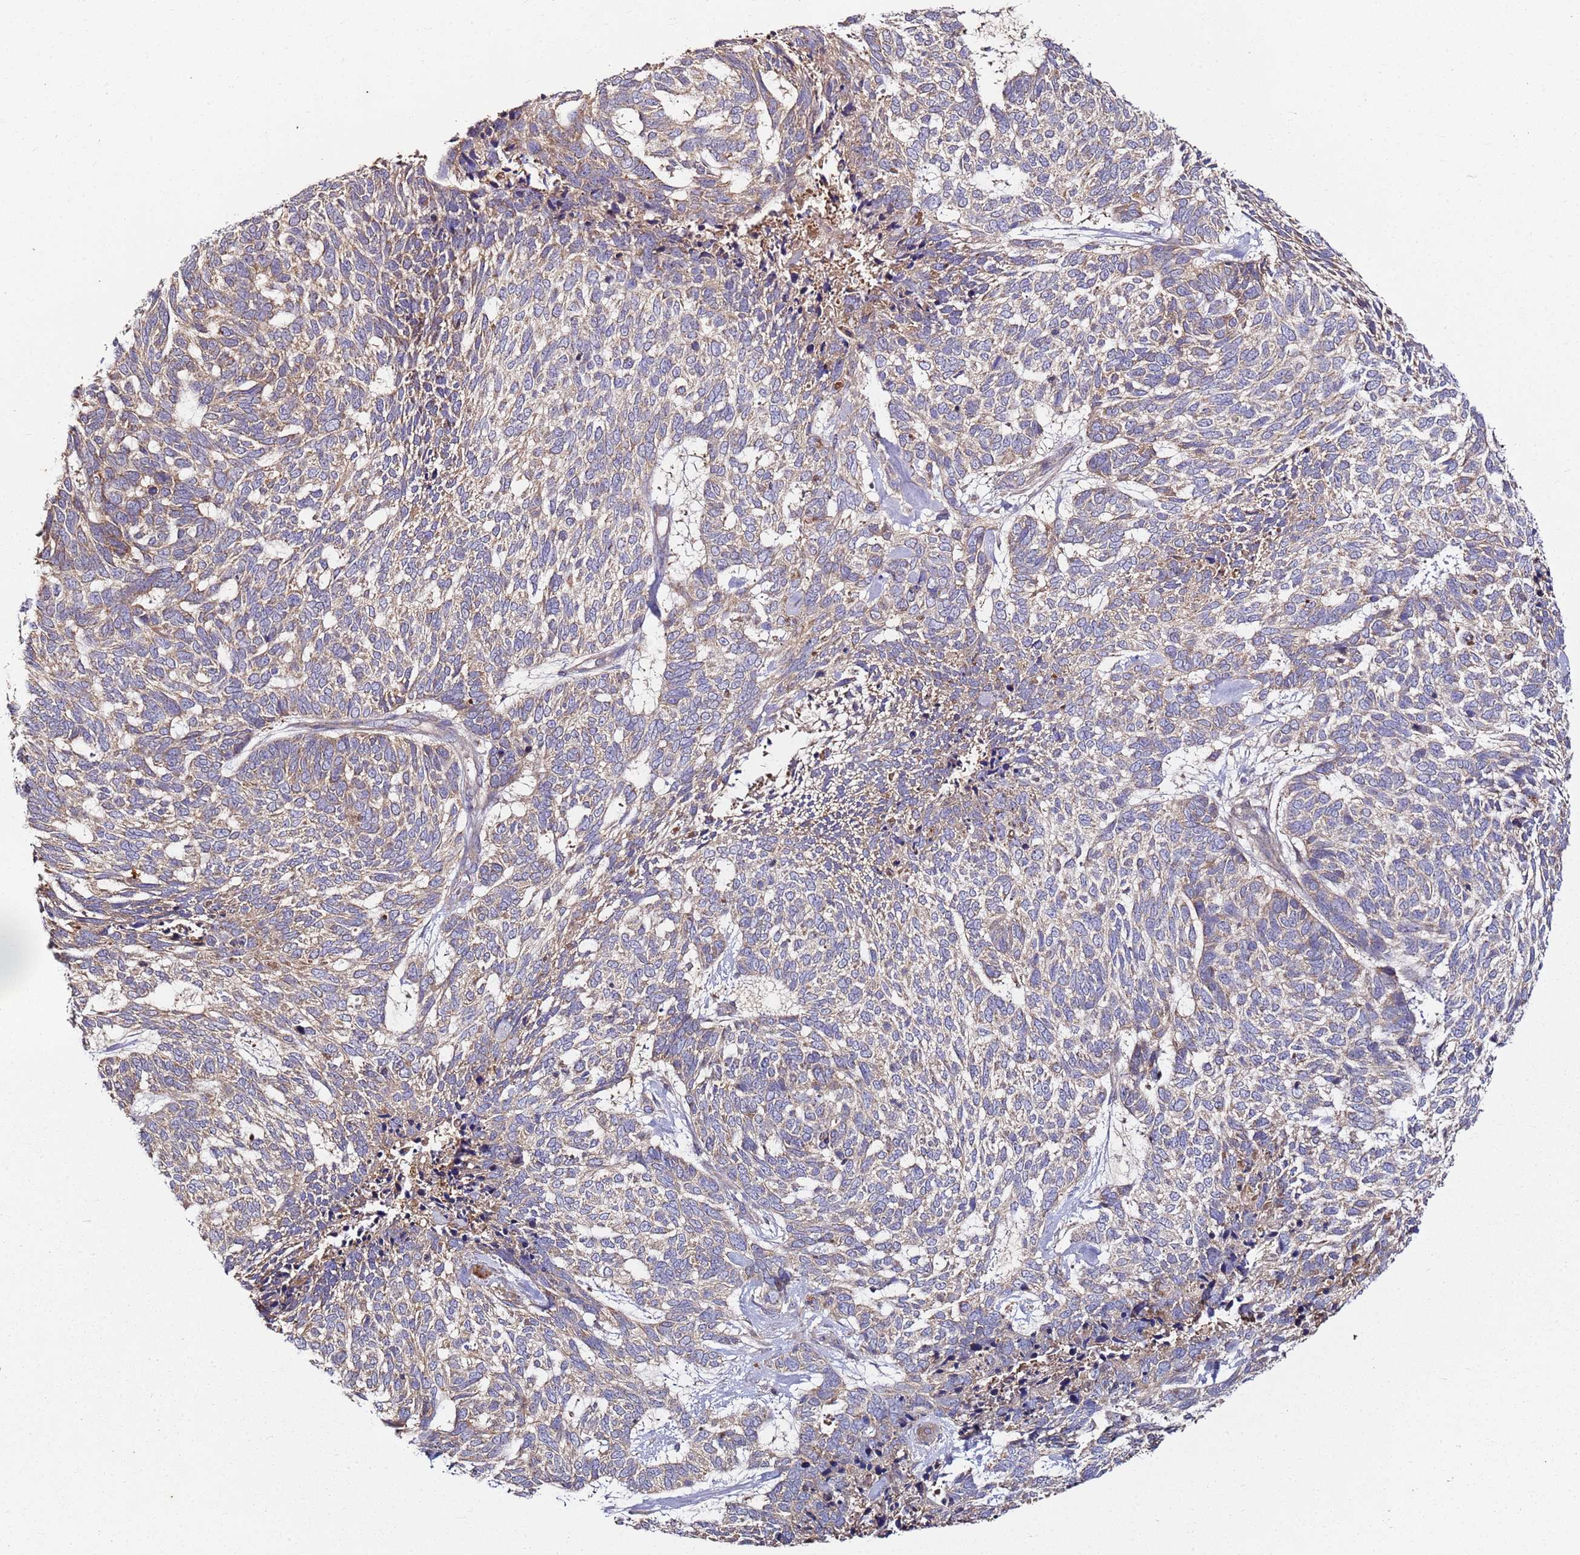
{"staining": {"intensity": "weak", "quantity": "25%-75%", "location": "cytoplasmic/membranous"}, "tissue": "skin cancer", "cell_type": "Tumor cells", "image_type": "cancer", "snomed": [{"axis": "morphology", "description": "Basal cell carcinoma"}, {"axis": "topography", "description": "Skin"}], "caption": "A low amount of weak cytoplasmic/membranous staining is identified in approximately 25%-75% of tumor cells in skin cancer (basal cell carcinoma) tissue. (DAB (3,3'-diaminobenzidine) = brown stain, brightfield microscopy at high magnification).", "gene": "KRTAP21-3", "patient": {"sex": "female", "age": 65}}